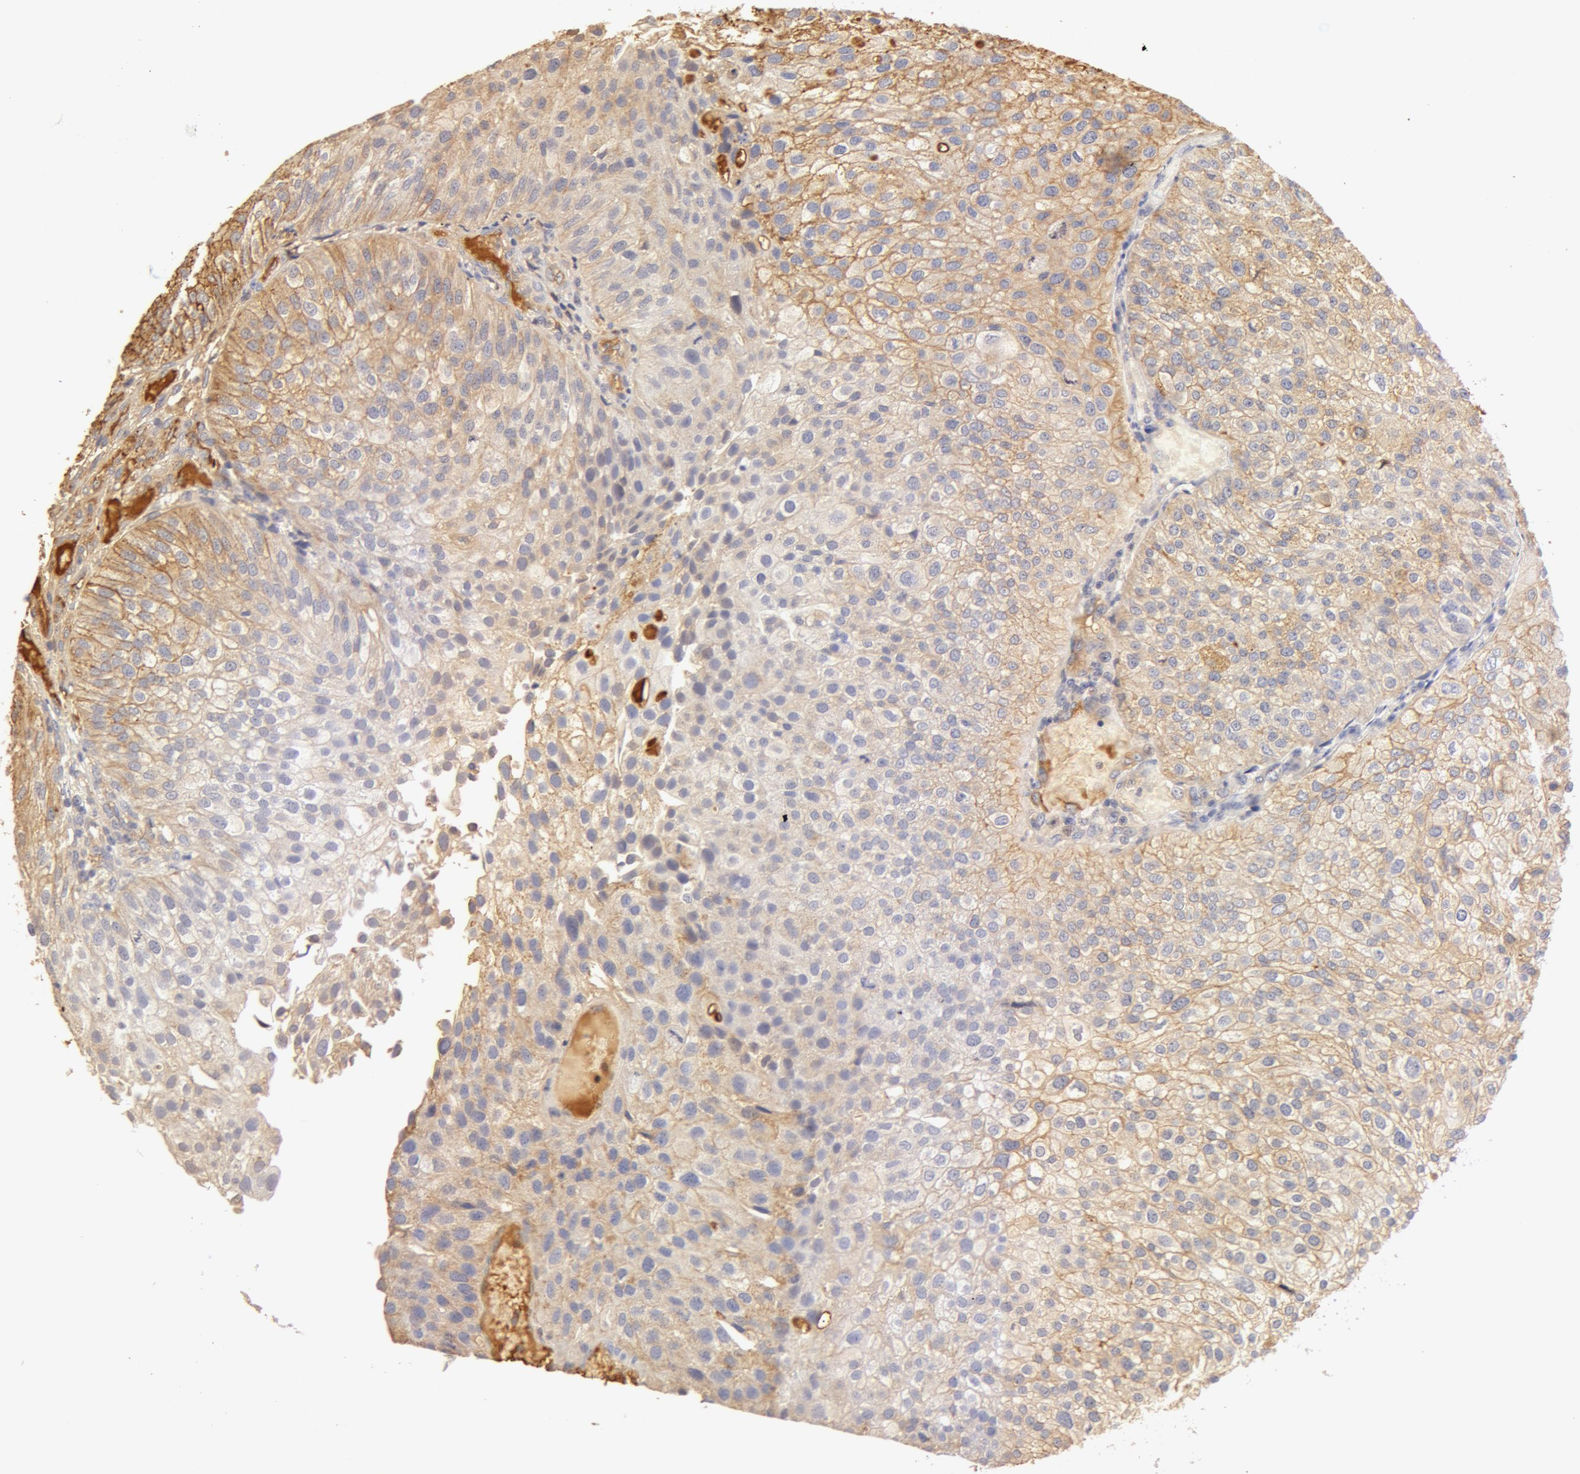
{"staining": {"intensity": "weak", "quantity": ">75%", "location": "cytoplasmic/membranous"}, "tissue": "urothelial cancer", "cell_type": "Tumor cells", "image_type": "cancer", "snomed": [{"axis": "morphology", "description": "Urothelial carcinoma, Low grade"}, {"axis": "topography", "description": "Urinary bladder"}], "caption": "A brown stain highlights weak cytoplasmic/membranous expression of a protein in human urothelial cancer tumor cells.", "gene": "TF", "patient": {"sex": "female", "age": 89}}